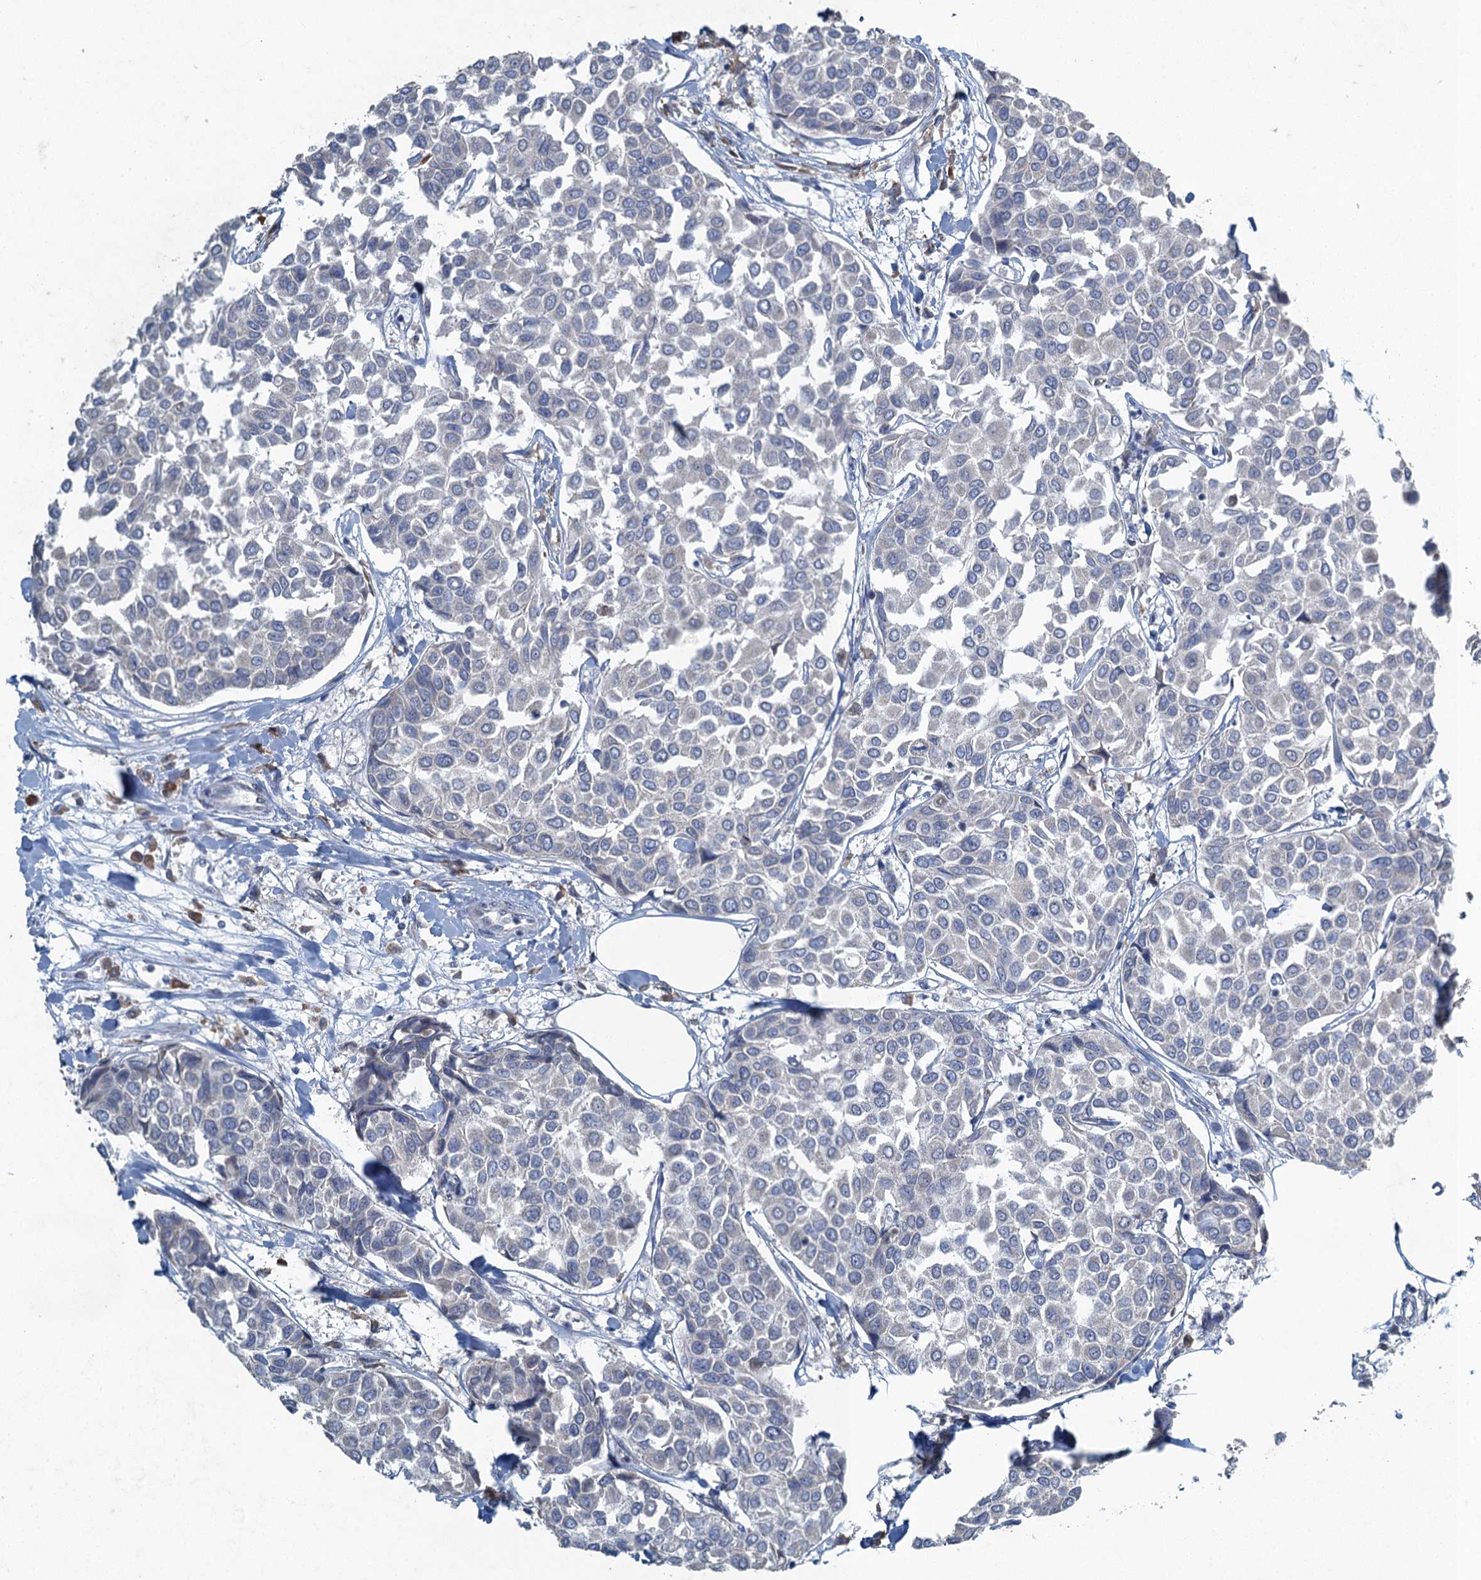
{"staining": {"intensity": "negative", "quantity": "none", "location": "none"}, "tissue": "breast cancer", "cell_type": "Tumor cells", "image_type": "cancer", "snomed": [{"axis": "morphology", "description": "Duct carcinoma"}, {"axis": "topography", "description": "Breast"}], "caption": "This is an IHC histopathology image of breast cancer. There is no positivity in tumor cells.", "gene": "TEX35", "patient": {"sex": "female", "age": 55}}